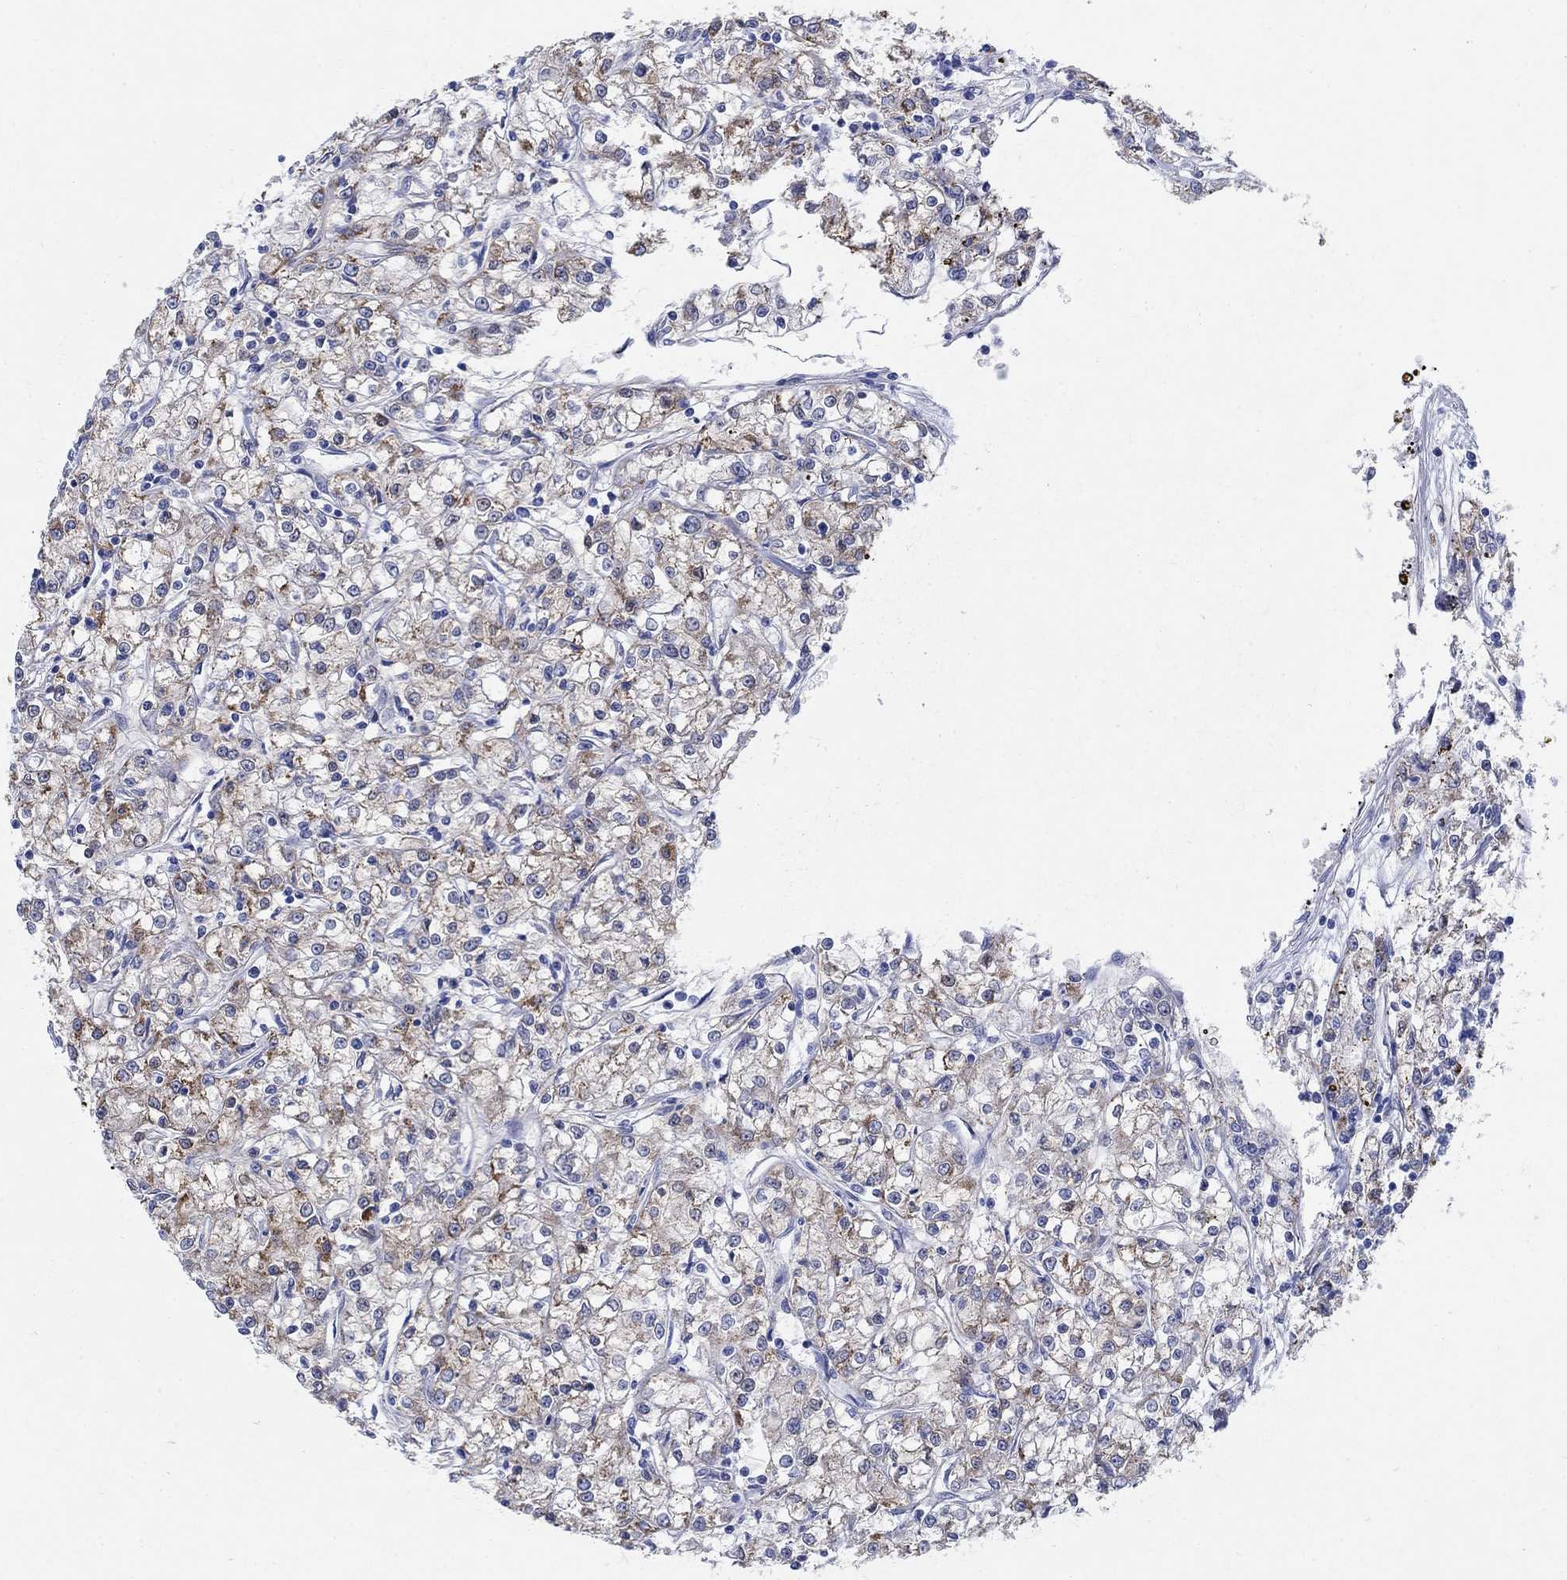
{"staining": {"intensity": "moderate", "quantity": "25%-75%", "location": "cytoplasmic/membranous"}, "tissue": "renal cancer", "cell_type": "Tumor cells", "image_type": "cancer", "snomed": [{"axis": "morphology", "description": "Adenocarcinoma, NOS"}, {"axis": "topography", "description": "Kidney"}], "caption": "DAB (3,3'-diaminobenzidine) immunohistochemical staining of renal cancer displays moderate cytoplasmic/membranous protein positivity in about 25%-75% of tumor cells.", "gene": "ZDHHC14", "patient": {"sex": "female", "age": 59}}